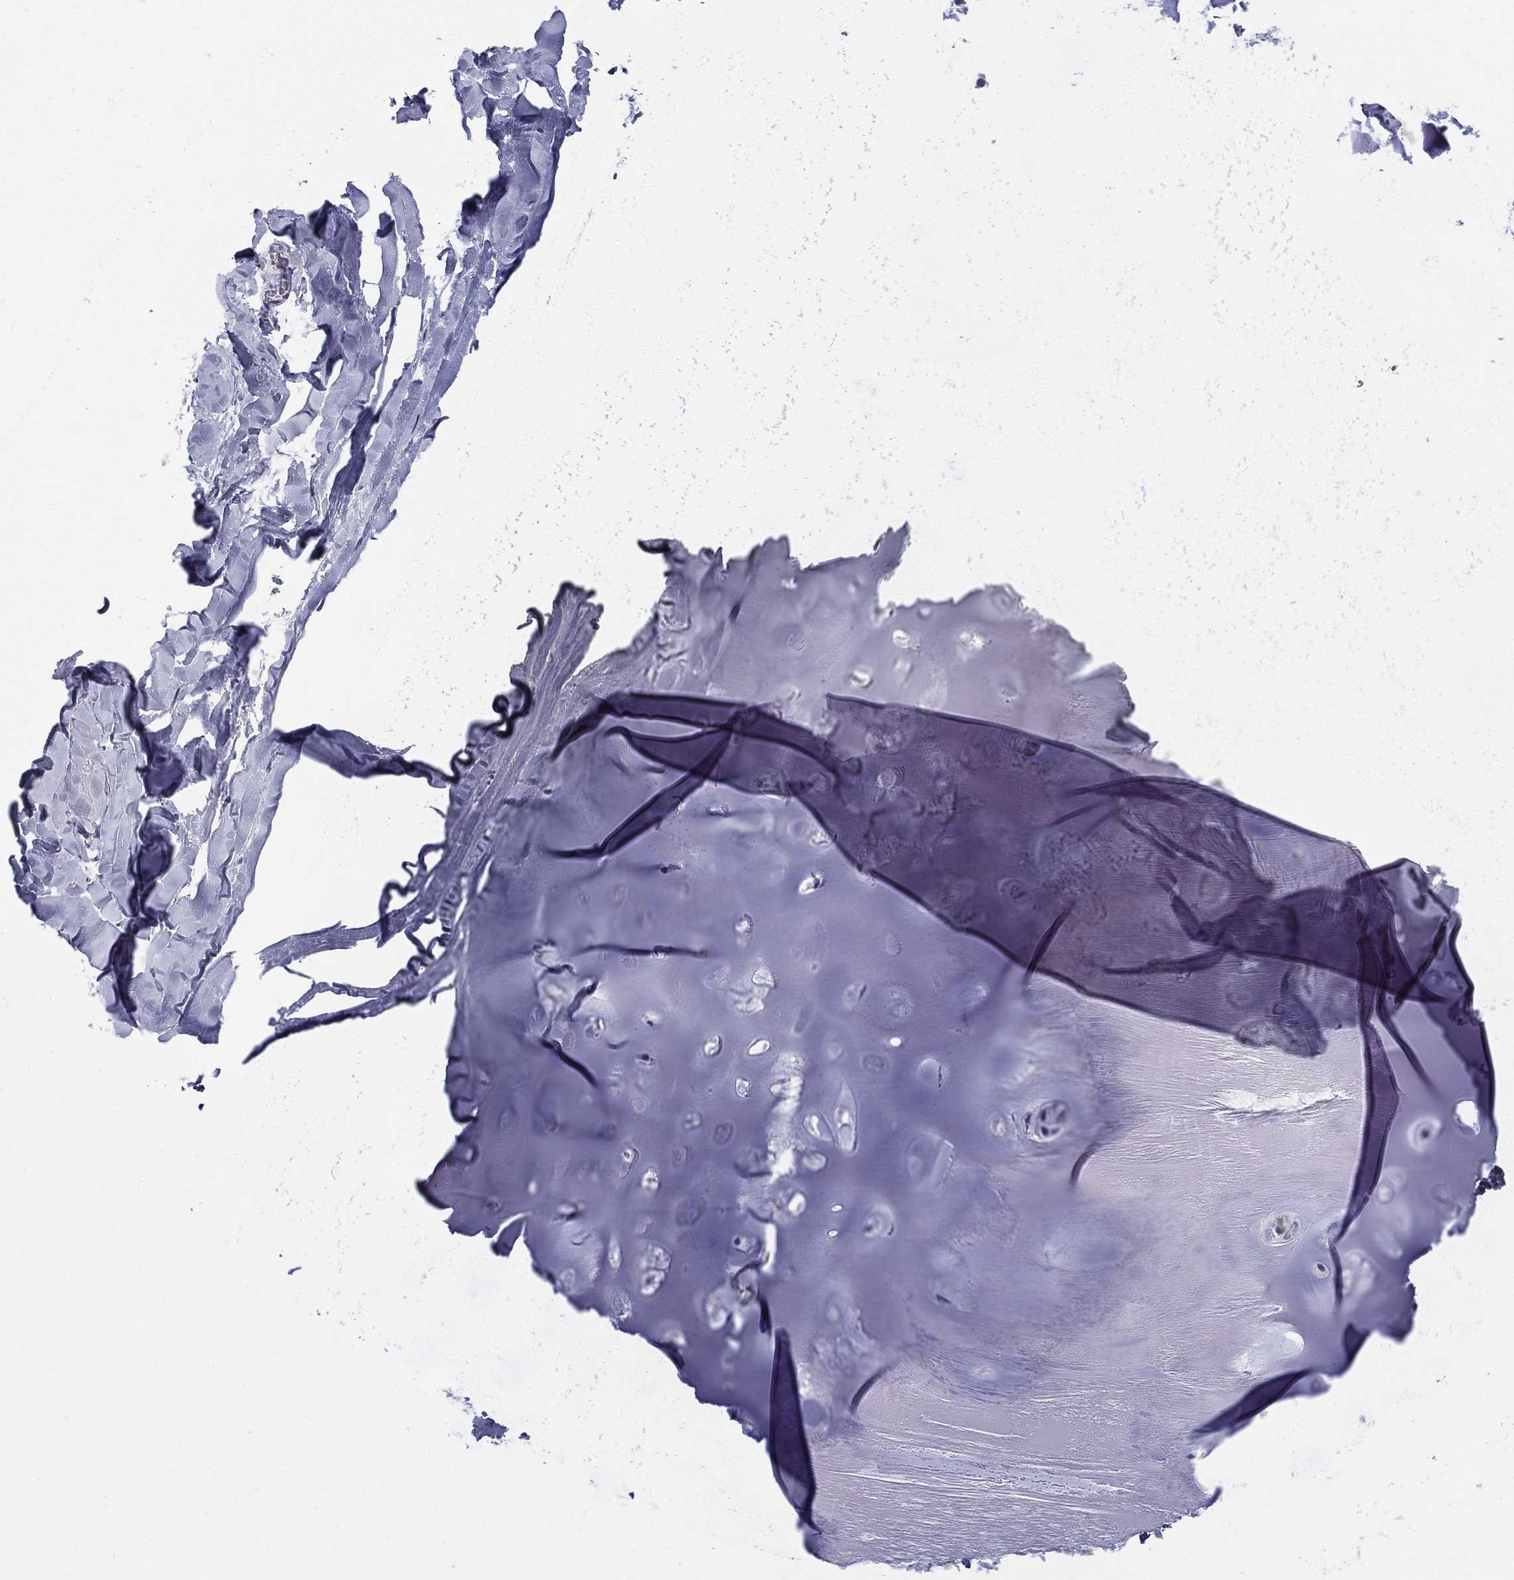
{"staining": {"intensity": "negative", "quantity": "none", "location": "none"}, "tissue": "soft tissue", "cell_type": "Chondrocytes", "image_type": "normal", "snomed": [{"axis": "morphology", "description": "Normal tissue, NOS"}, {"axis": "morphology", "description": "Squamous cell carcinoma, NOS"}, {"axis": "topography", "description": "Cartilage tissue"}, {"axis": "topography", "description": "Lung"}], "caption": "Human soft tissue stained for a protein using immunohistochemistry shows no positivity in chondrocytes.", "gene": "ETNPPL", "patient": {"sex": "male", "age": 66}}